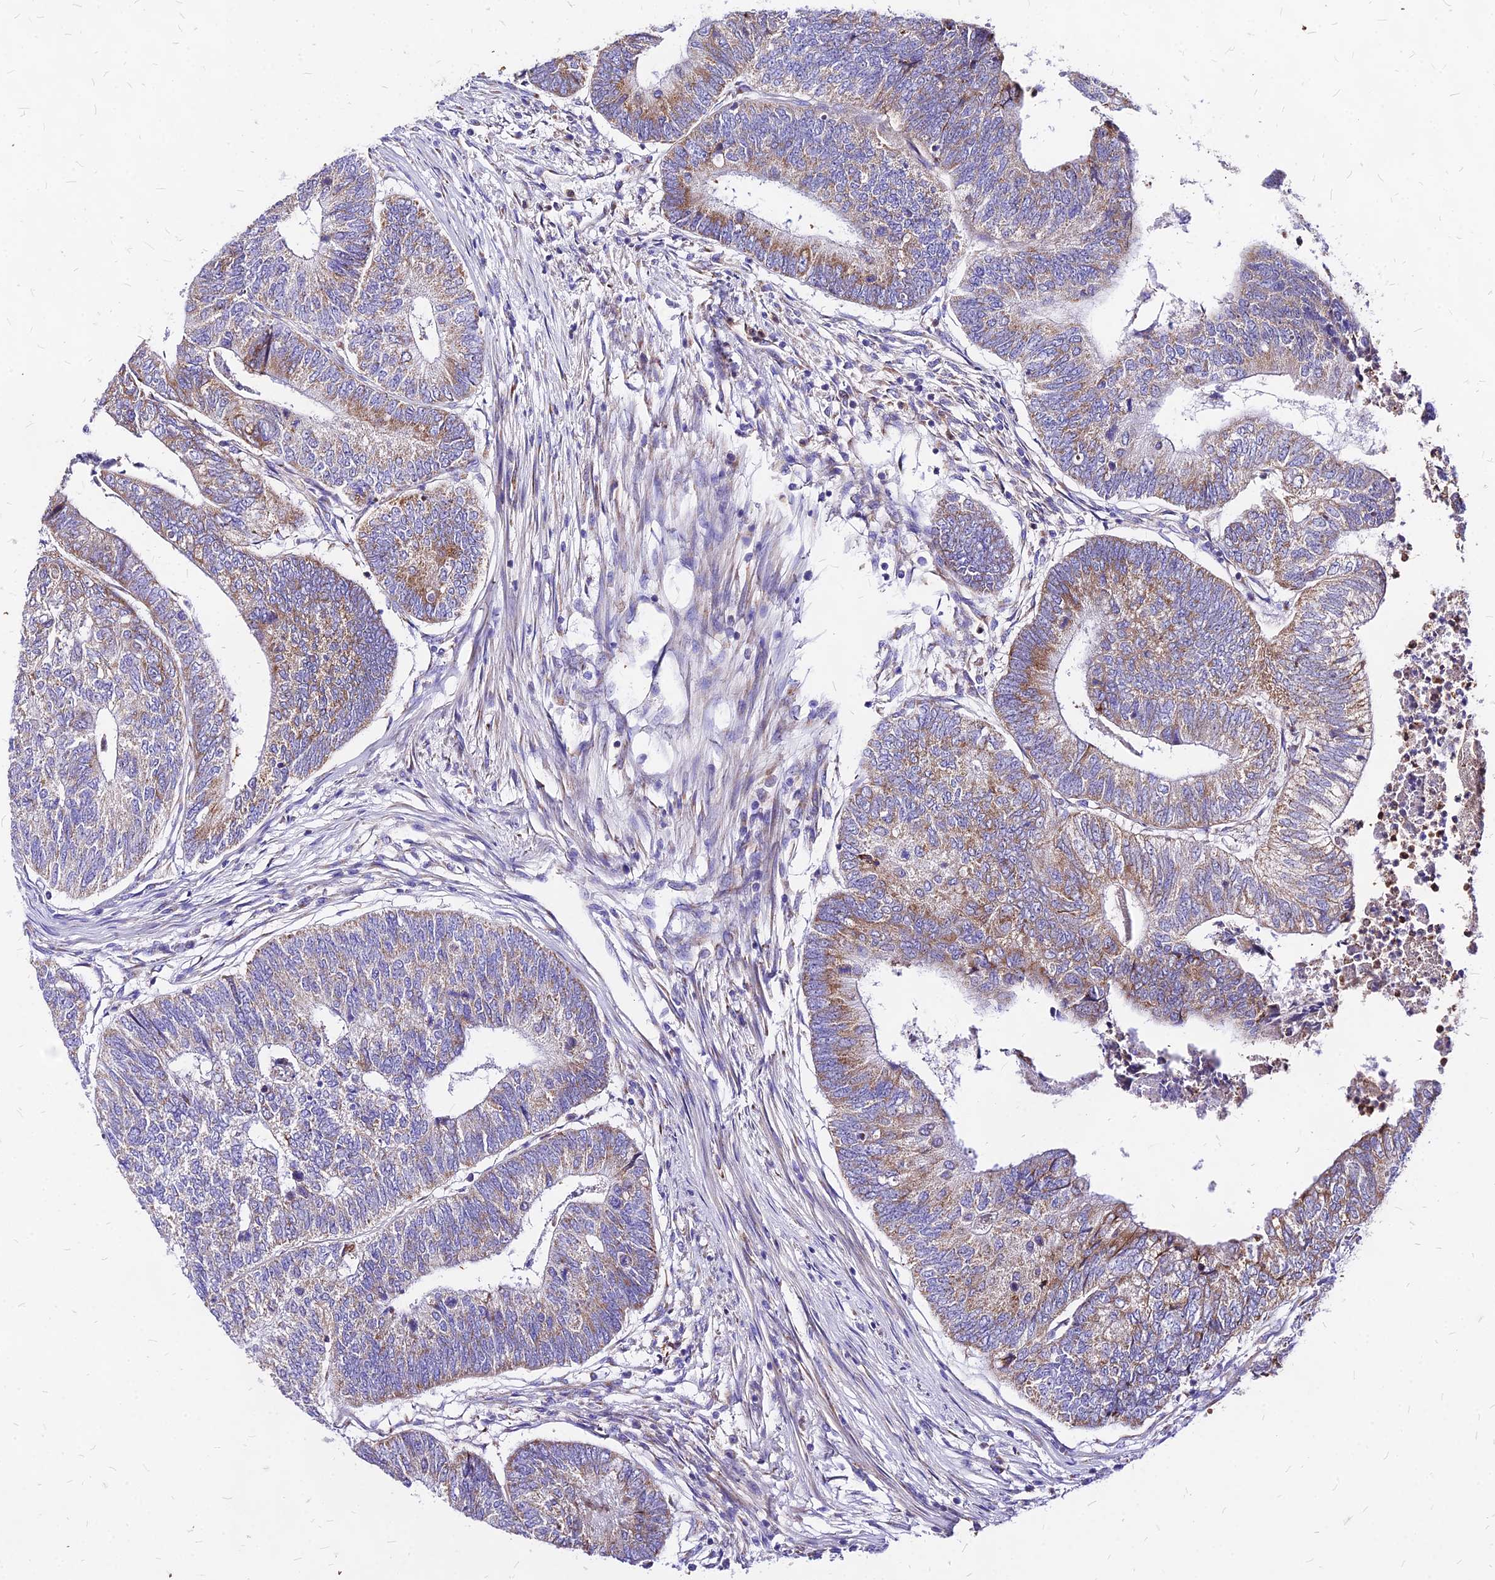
{"staining": {"intensity": "moderate", "quantity": "25%-75%", "location": "cytoplasmic/membranous"}, "tissue": "colorectal cancer", "cell_type": "Tumor cells", "image_type": "cancer", "snomed": [{"axis": "morphology", "description": "Adenocarcinoma, NOS"}, {"axis": "topography", "description": "Colon"}], "caption": "DAB immunohistochemical staining of human adenocarcinoma (colorectal) reveals moderate cytoplasmic/membranous protein staining in about 25%-75% of tumor cells. Immunohistochemistry stains the protein in brown and the nuclei are stained blue.", "gene": "MRPL3", "patient": {"sex": "female", "age": 67}}